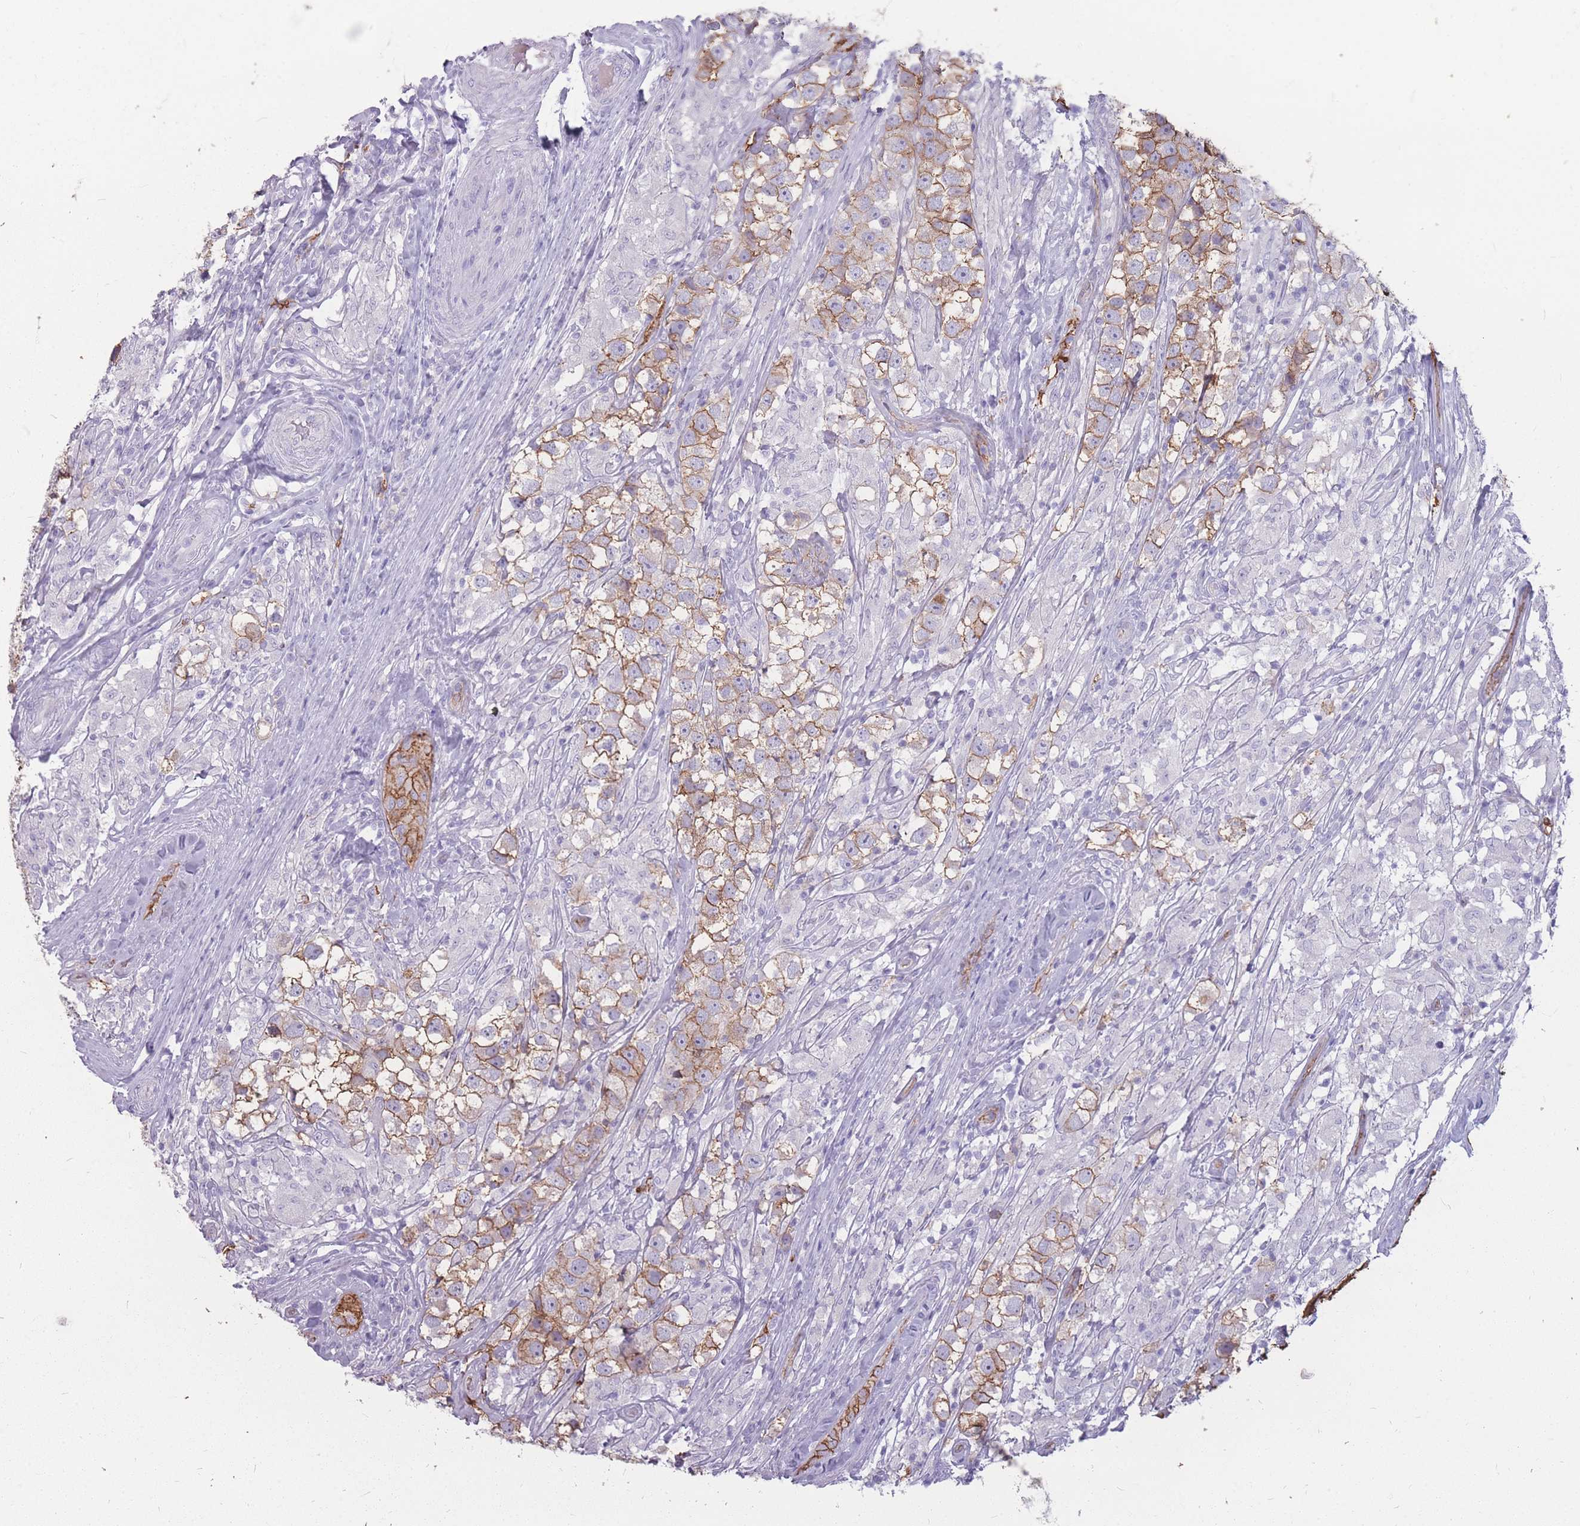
{"staining": {"intensity": "moderate", "quantity": ">75%", "location": "cytoplasmic/membranous"}, "tissue": "testis cancer", "cell_type": "Tumor cells", "image_type": "cancer", "snomed": [{"axis": "morphology", "description": "Seminoma, NOS"}, {"axis": "topography", "description": "Testis"}], "caption": "This histopathology image exhibits testis cancer stained with IHC to label a protein in brown. The cytoplasmic/membranous of tumor cells show moderate positivity for the protein. Nuclei are counter-stained blue.", "gene": "GNA11", "patient": {"sex": "male", "age": 46}}